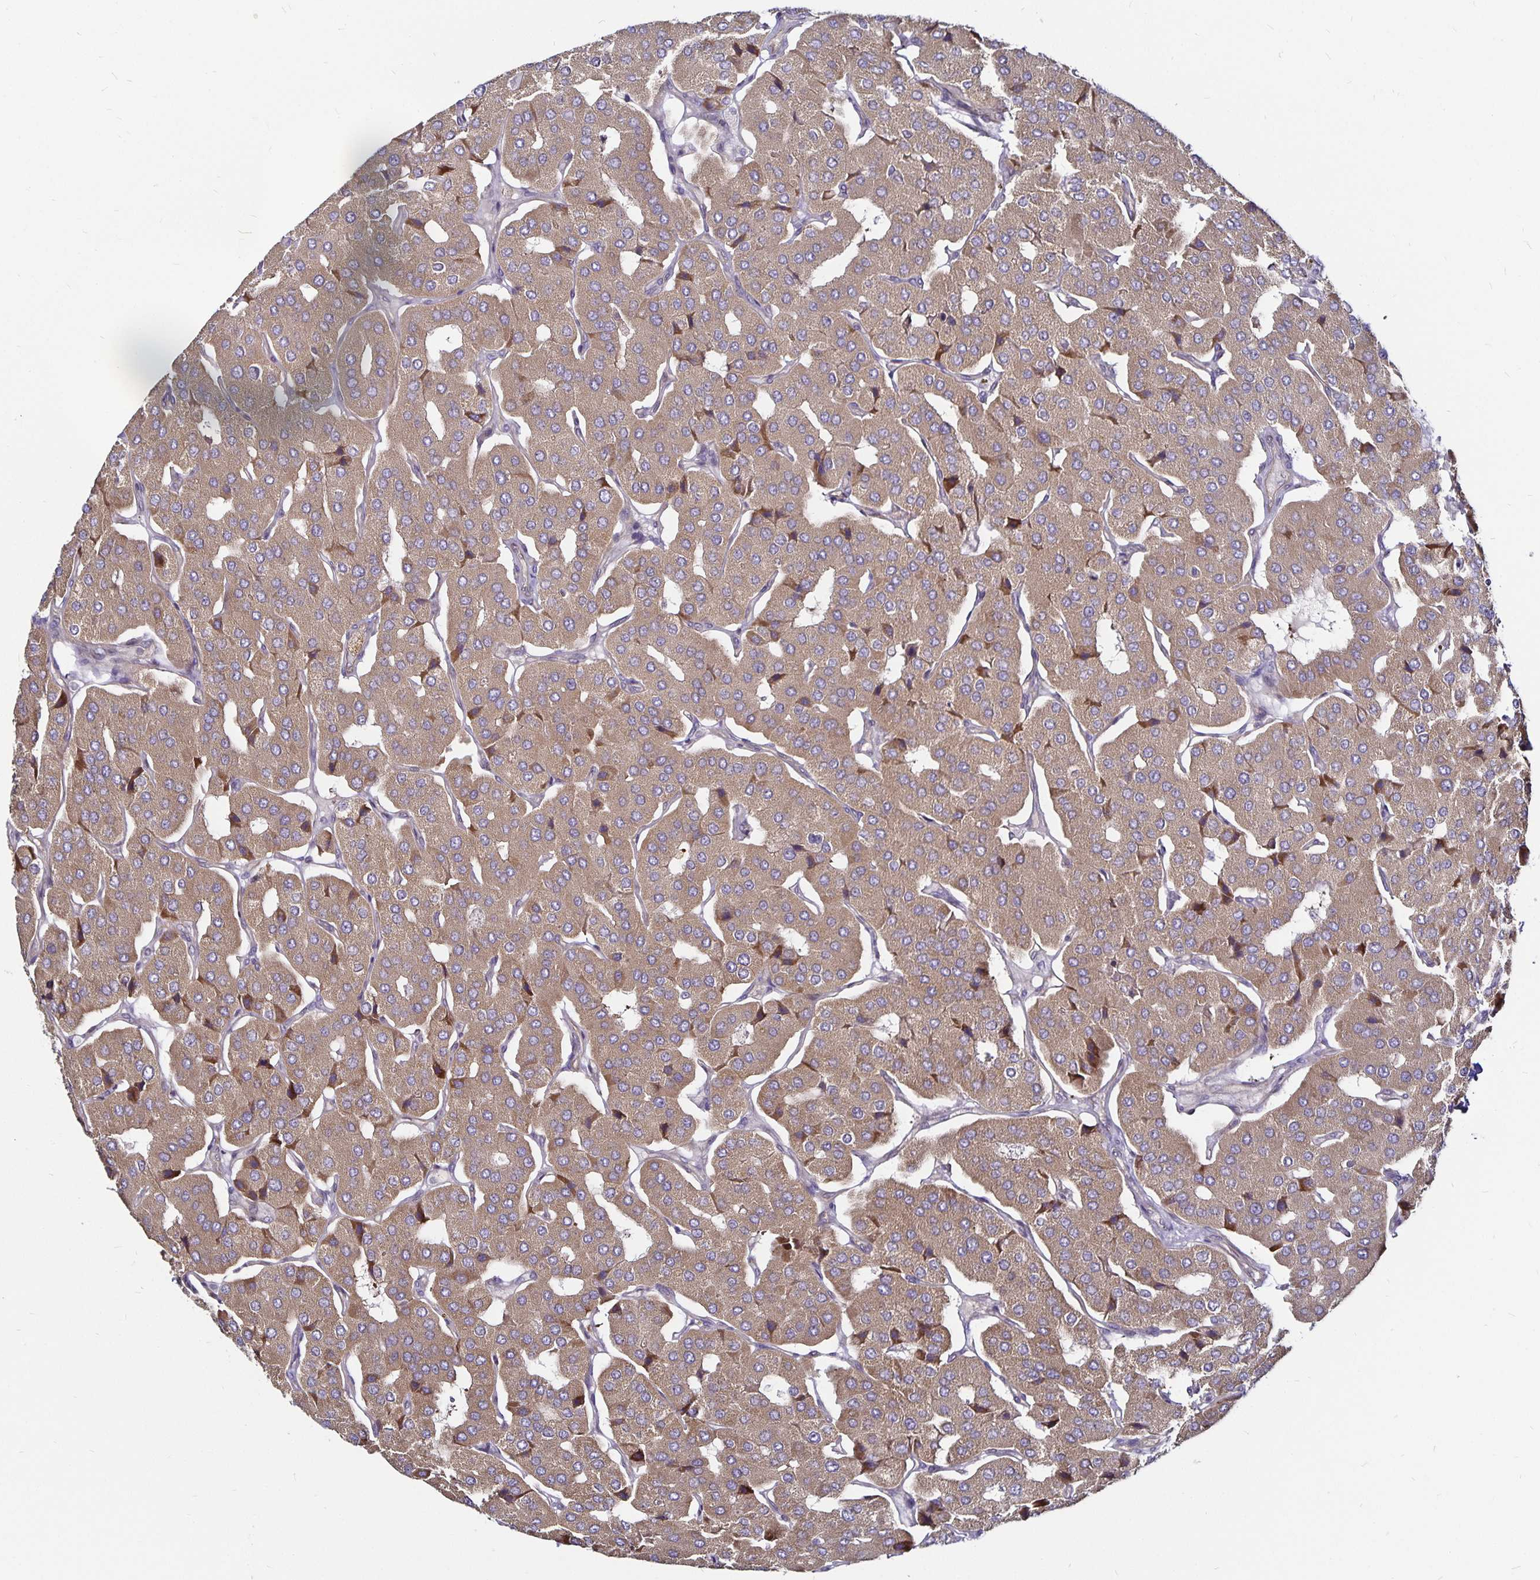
{"staining": {"intensity": "moderate", "quantity": ">75%", "location": "cytoplasmic/membranous"}, "tissue": "parathyroid gland", "cell_type": "Glandular cells", "image_type": "normal", "snomed": [{"axis": "morphology", "description": "Normal tissue, NOS"}, {"axis": "morphology", "description": "Adenoma, NOS"}, {"axis": "topography", "description": "Parathyroid gland"}], "caption": "Glandular cells exhibit moderate cytoplasmic/membranous staining in about >75% of cells in benign parathyroid gland.", "gene": "CYP27A1", "patient": {"sex": "female", "age": 86}}